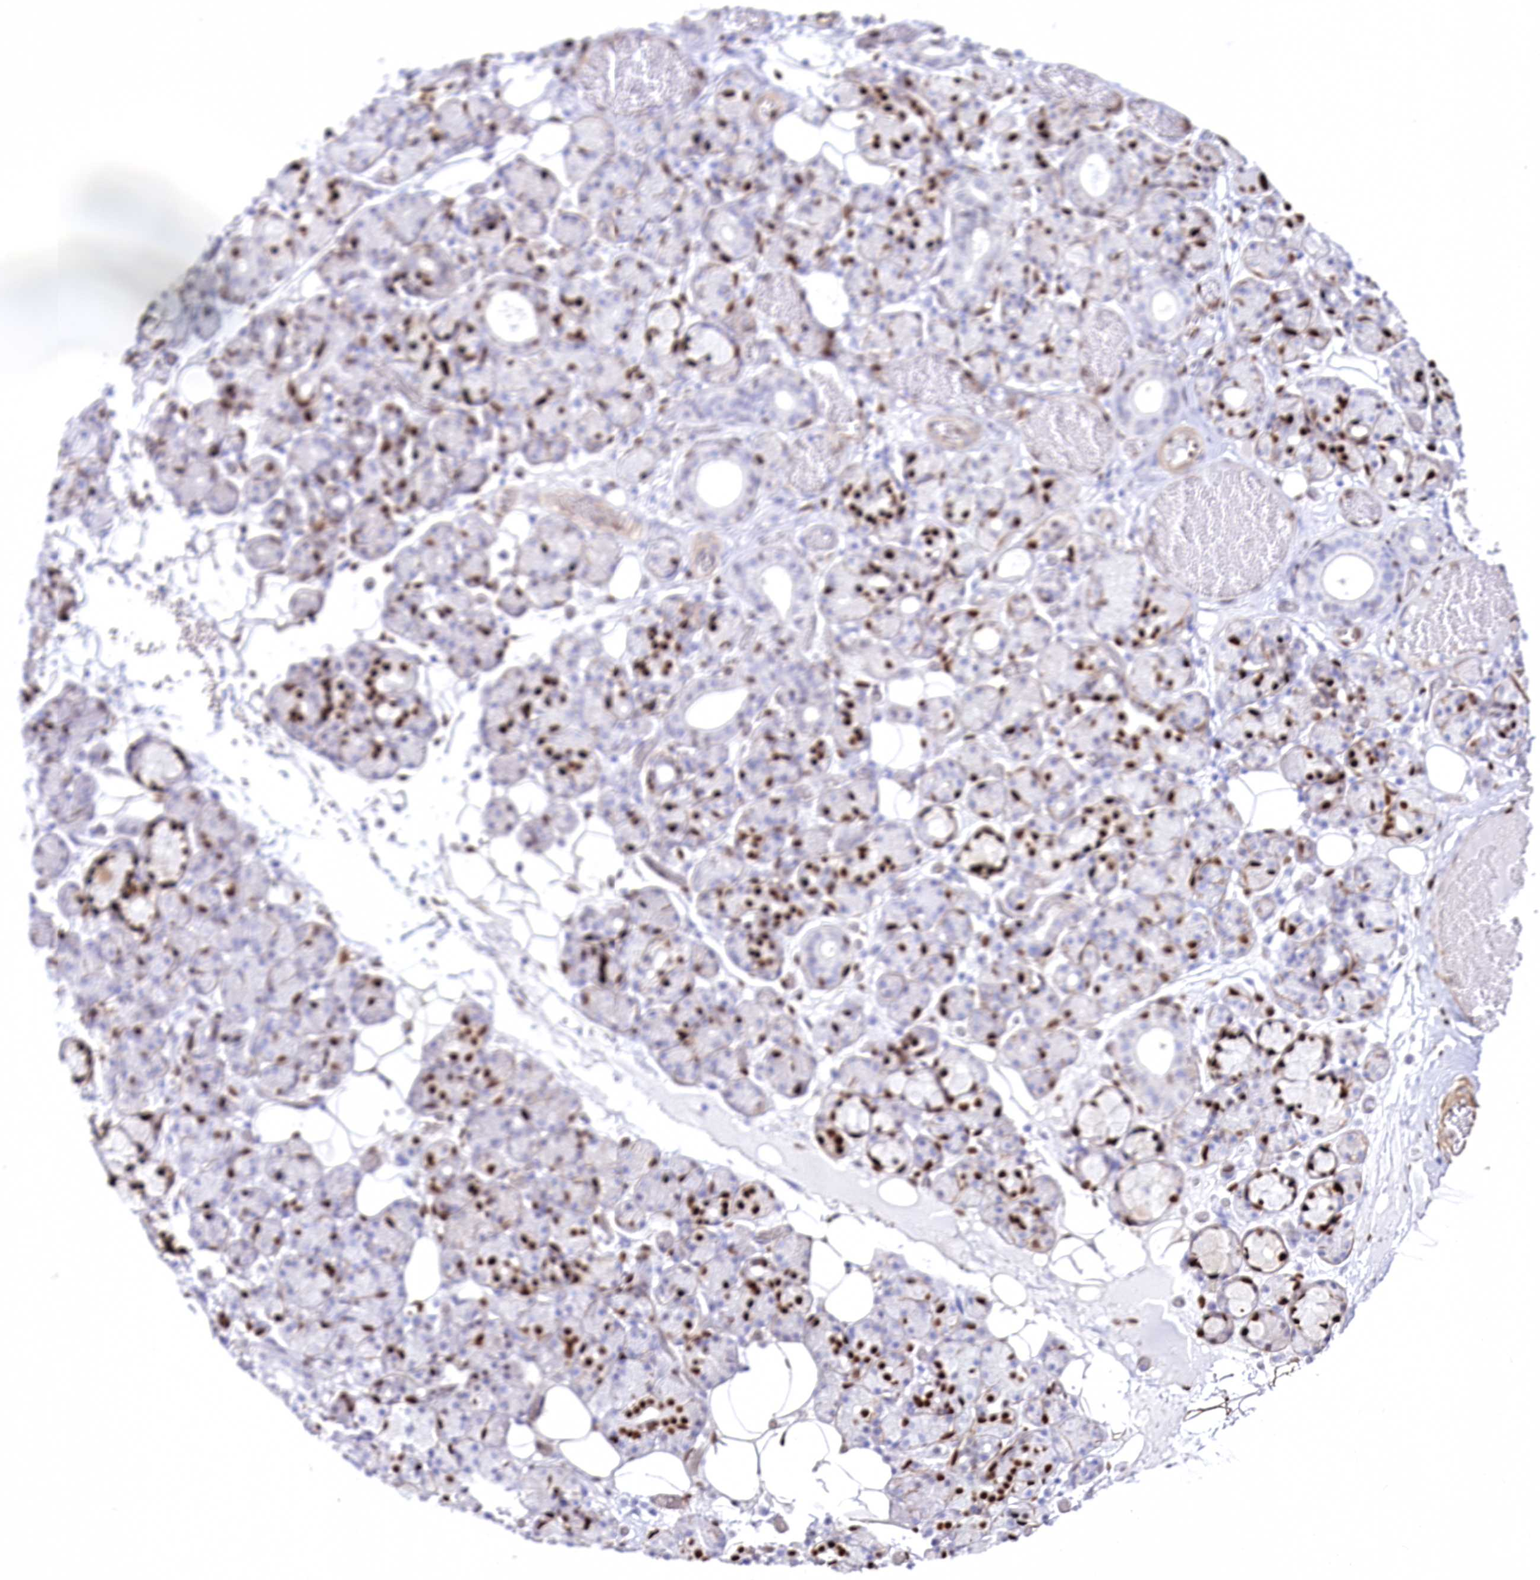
{"staining": {"intensity": "strong", "quantity": "<25%", "location": "nuclear"}, "tissue": "salivary gland", "cell_type": "Glandular cells", "image_type": "normal", "snomed": [{"axis": "morphology", "description": "Normal tissue, NOS"}, {"axis": "topography", "description": "Salivary gland"}], "caption": "A histopathology image of salivary gland stained for a protein shows strong nuclear brown staining in glandular cells. The staining was performed using DAB, with brown indicating positive protein expression. Nuclei are stained blue with hematoxylin.", "gene": "PTMS", "patient": {"sex": "male", "age": 63}}